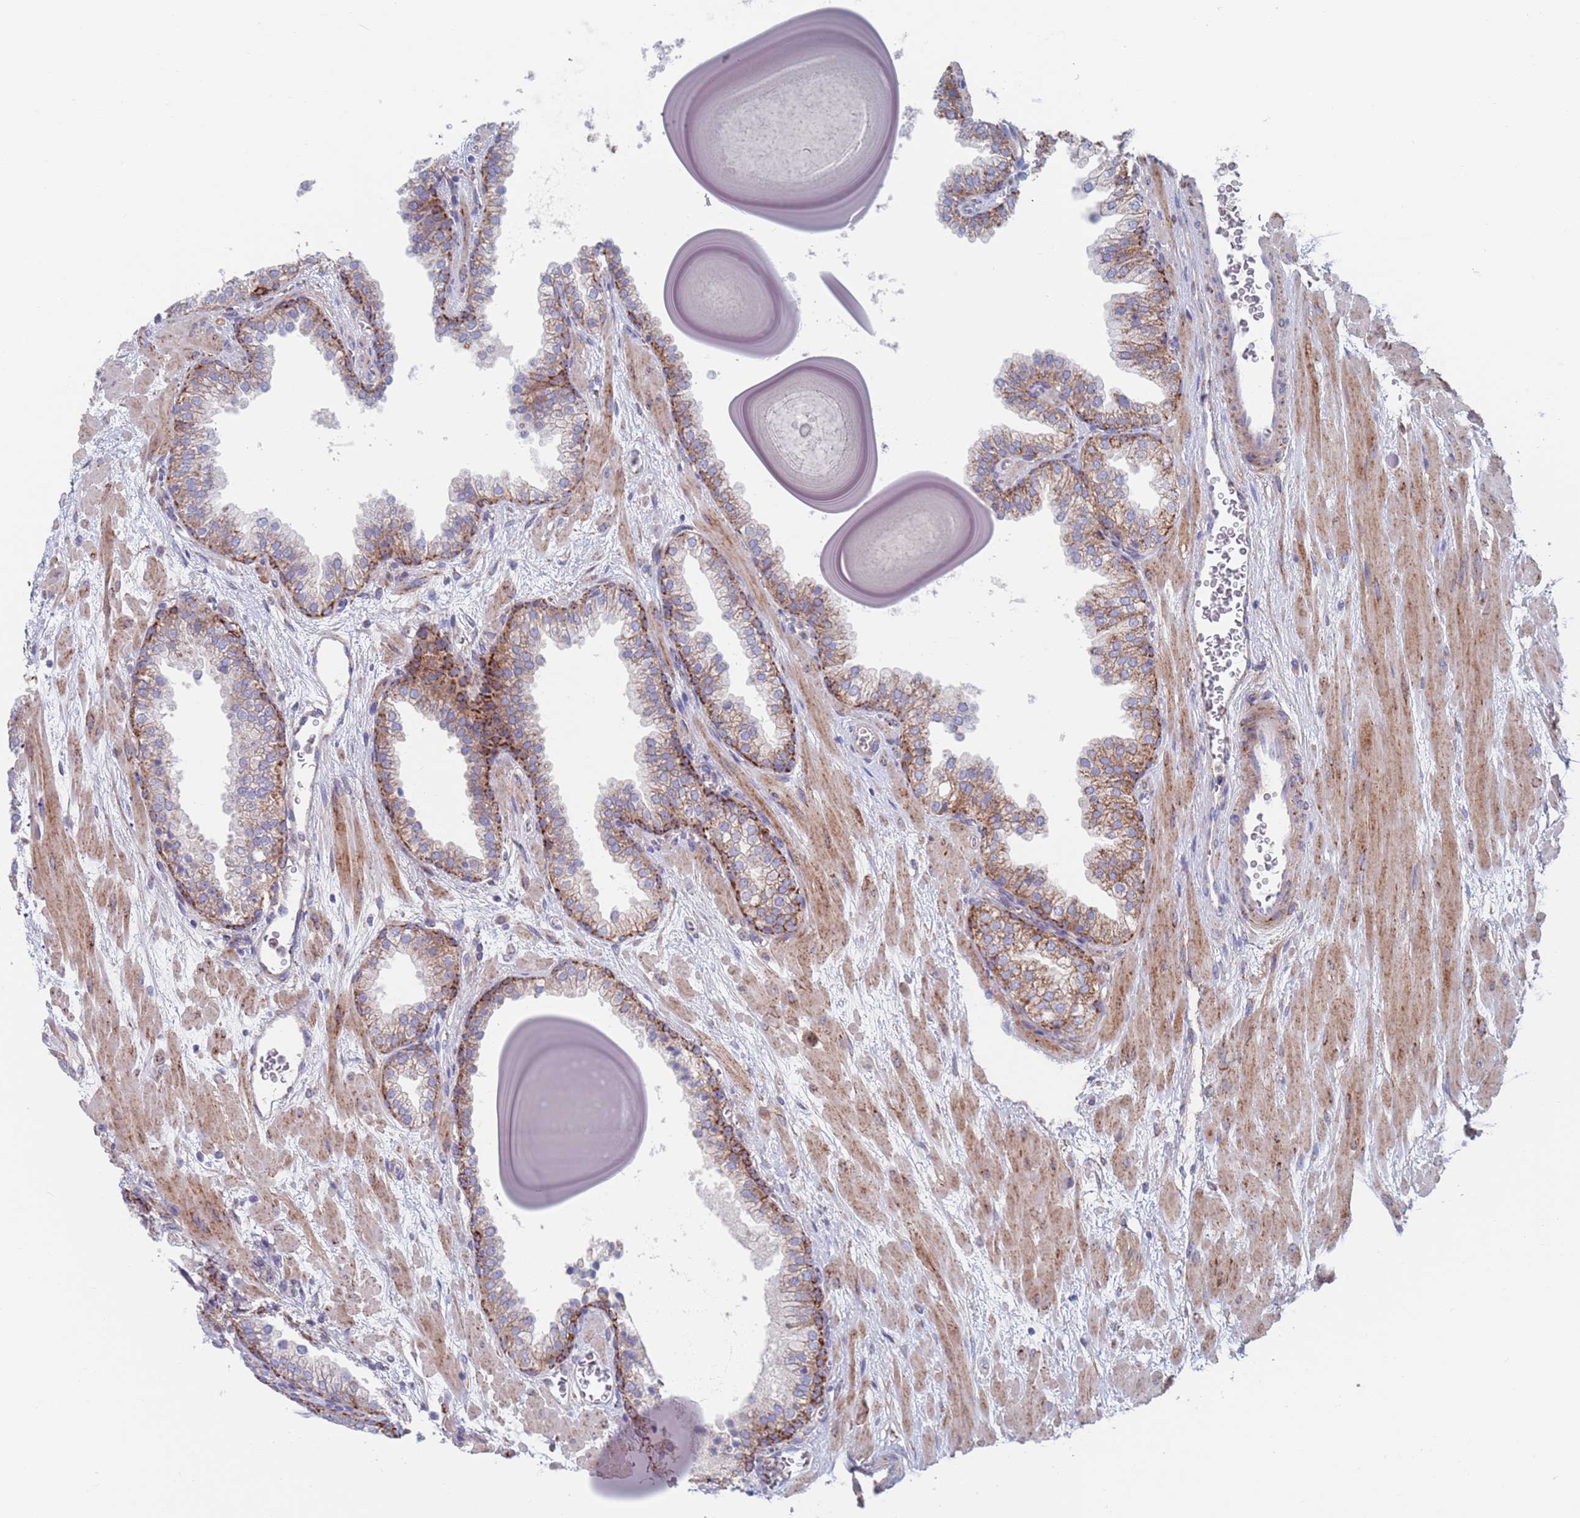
{"staining": {"intensity": "moderate", "quantity": "25%-75%", "location": "cytoplasmic/membranous"}, "tissue": "prostate", "cell_type": "Glandular cells", "image_type": "normal", "snomed": [{"axis": "morphology", "description": "Normal tissue, NOS"}, {"axis": "topography", "description": "Prostate"}], "caption": "Immunohistochemistry of unremarkable prostate reveals medium levels of moderate cytoplasmic/membranous expression in approximately 25%-75% of glandular cells. The protein of interest is shown in brown color, while the nuclei are stained blue.", "gene": "CHCHD6", "patient": {"sex": "male", "age": 48}}